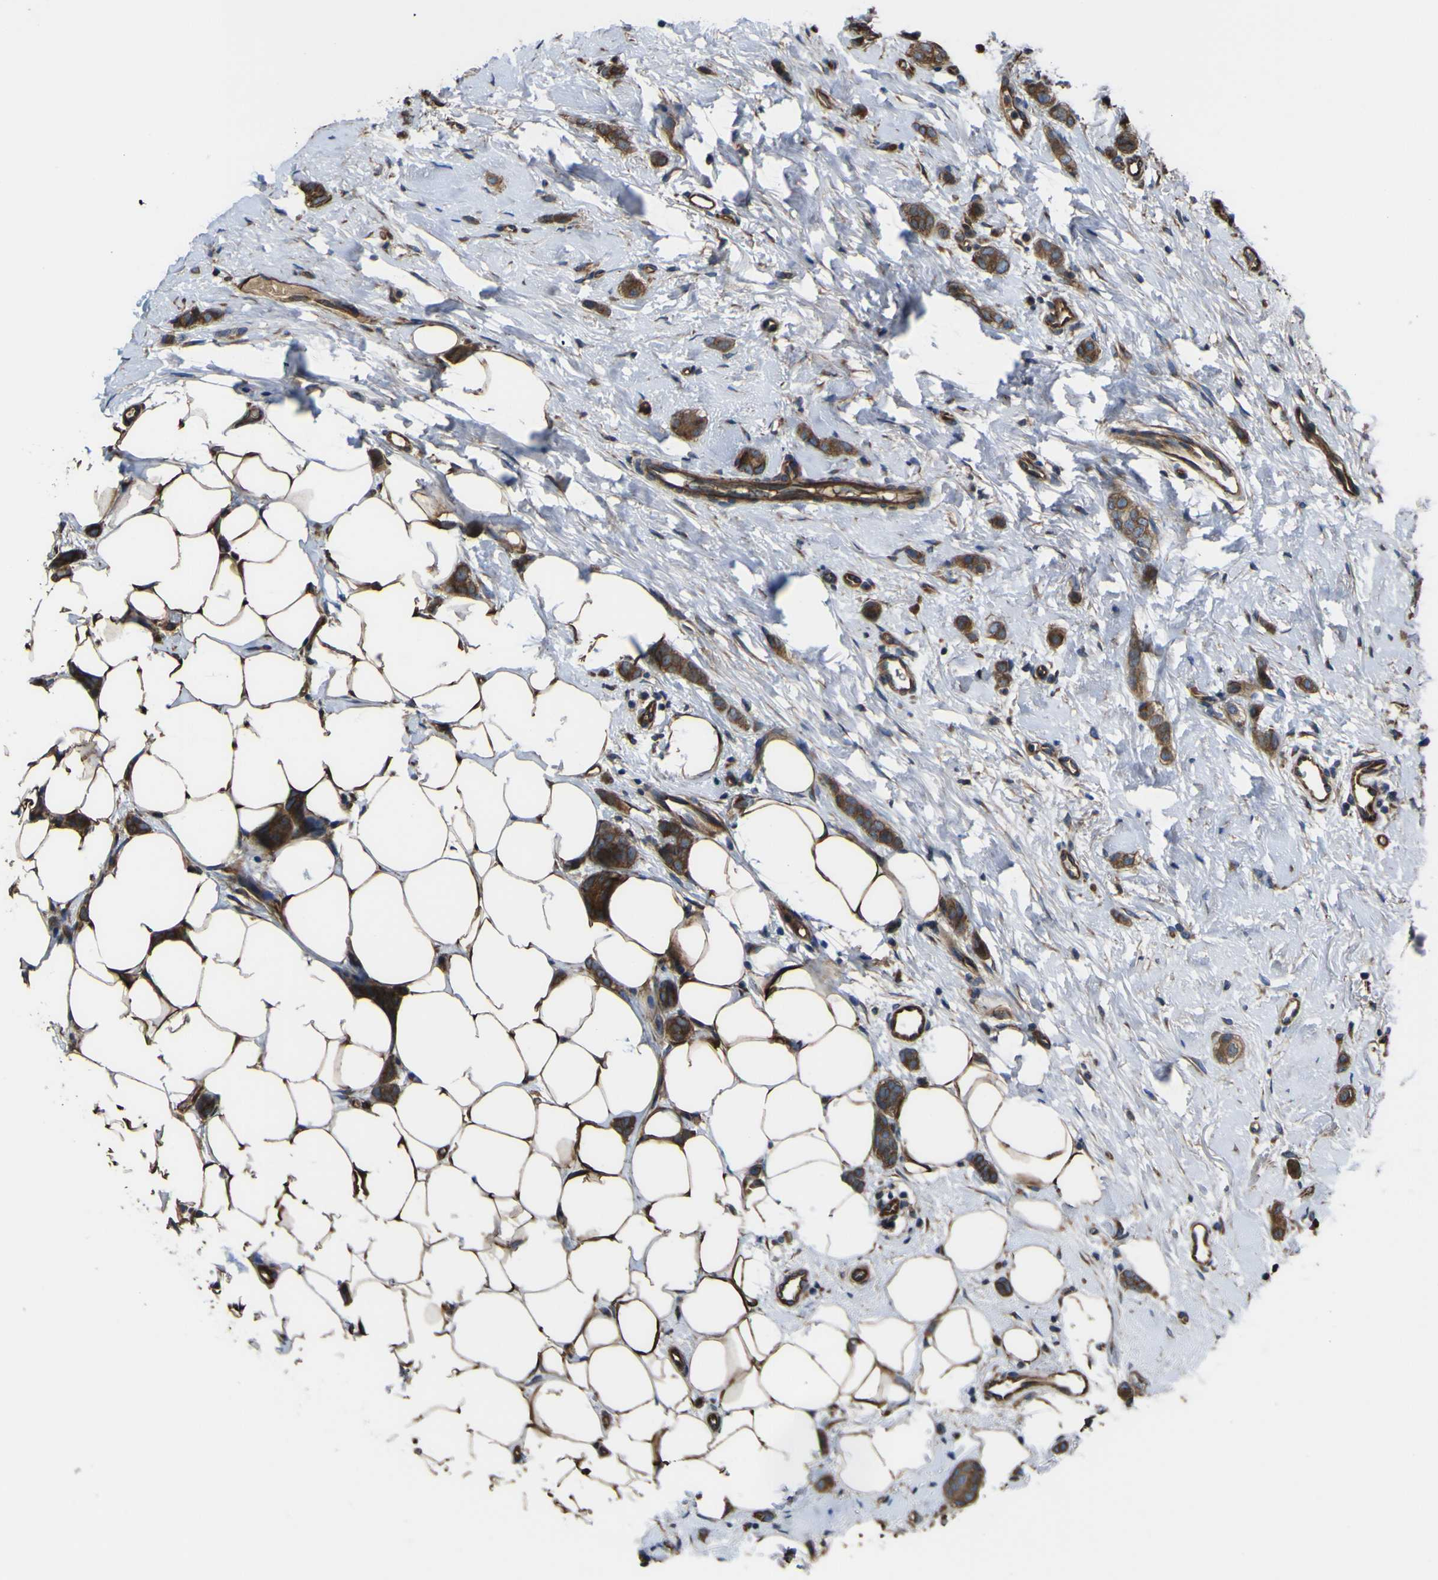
{"staining": {"intensity": "moderate", "quantity": "25%-75%", "location": "cytoplasmic/membranous"}, "tissue": "breast cancer", "cell_type": "Tumor cells", "image_type": "cancer", "snomed": [{"axis": "morphology", "description": "Lobular carcinoma"}, {"axis": "topography", "description": "Skin"}, {"axis": "topography", "description": "Breast"}], "caption": "Breast cancer tissue displays moderate cytoplasmic/membranous staining in about 25%-75% of tumor cells", "gene": "FBXO30", "patient": {"sex": "female", "age": 46}}